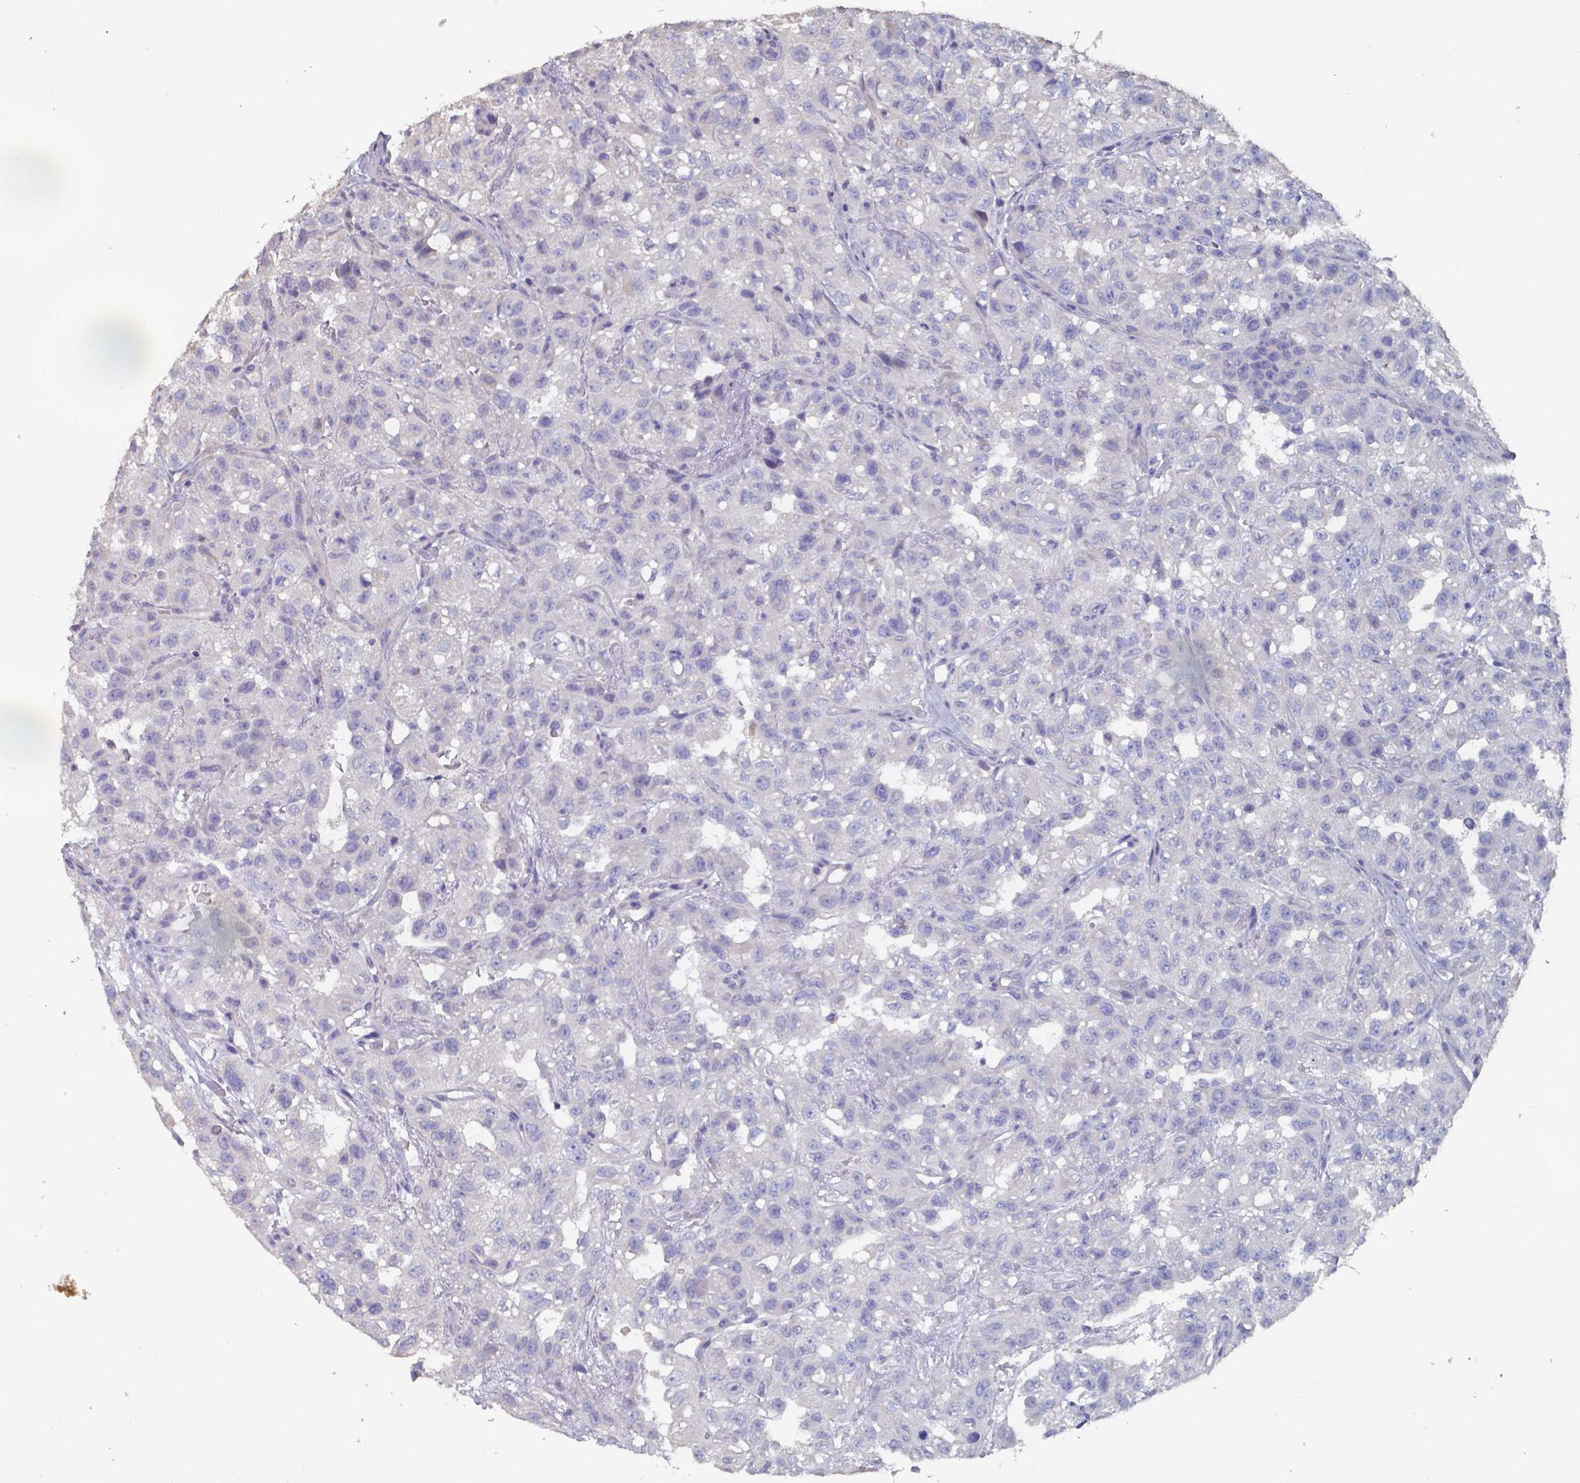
{"staining": {"intensity": "negative", "quantity": "none", "location": "none"}, "tissue": "renal cancer", "cell_type": "Tumor cells", "image_type": "cancer", "snomed": [{"axis": "morphology", "description": "Adenocarcinoma, NOS"}, {"axis": "topography", "description": "Kidney"}], "caption": "The image displays no staining of tumor cells in renal adenocarcinoma.", "gene": "FOXJ1", "patient": {"sex": "male", "age": 64}}